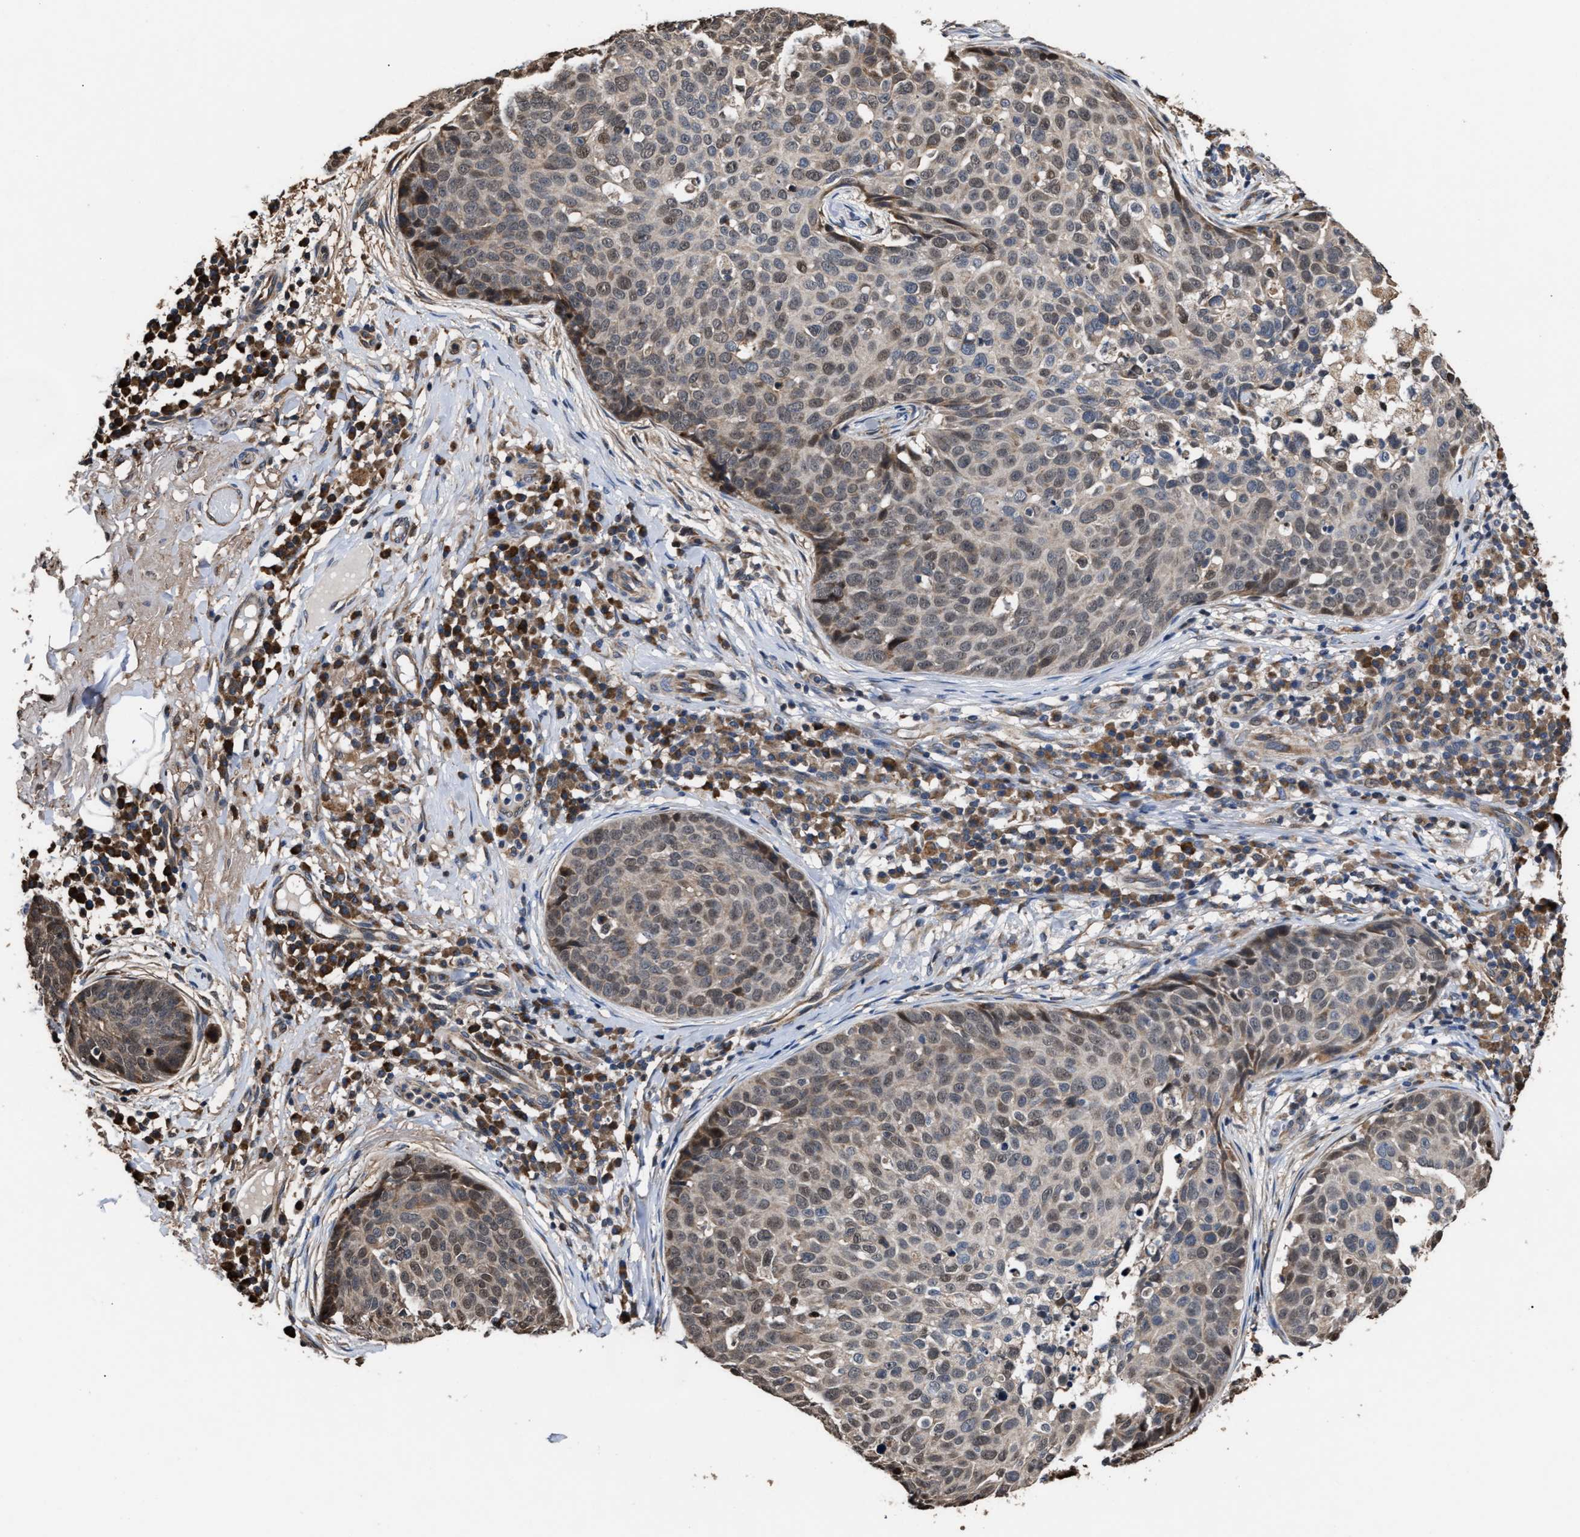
{"staining": {"intensity": "weak", "quantity": "25%-75%", "location": "nuclear"}, "tissue": "skin cancer", "cell_type": "Tumor cells", "image_type": "cancer", "snomed": [{"axis": "morphology", "description": "Squamous cell carcinoma in situ, NOS"}, {"axis": "morphology", "description": "Squamous cell carcinoma, NOS"}, {"axis": "topography", "description": "Skin"}], "caption": "About 25%-75% of tumor cells in skin squamous cell carcinoma demonstrate weak nuclear protein staining as visualized by brown immunohistochemical staining.", "gene": "GOSR1", "patient": {"sex": "male", "age": 93}}